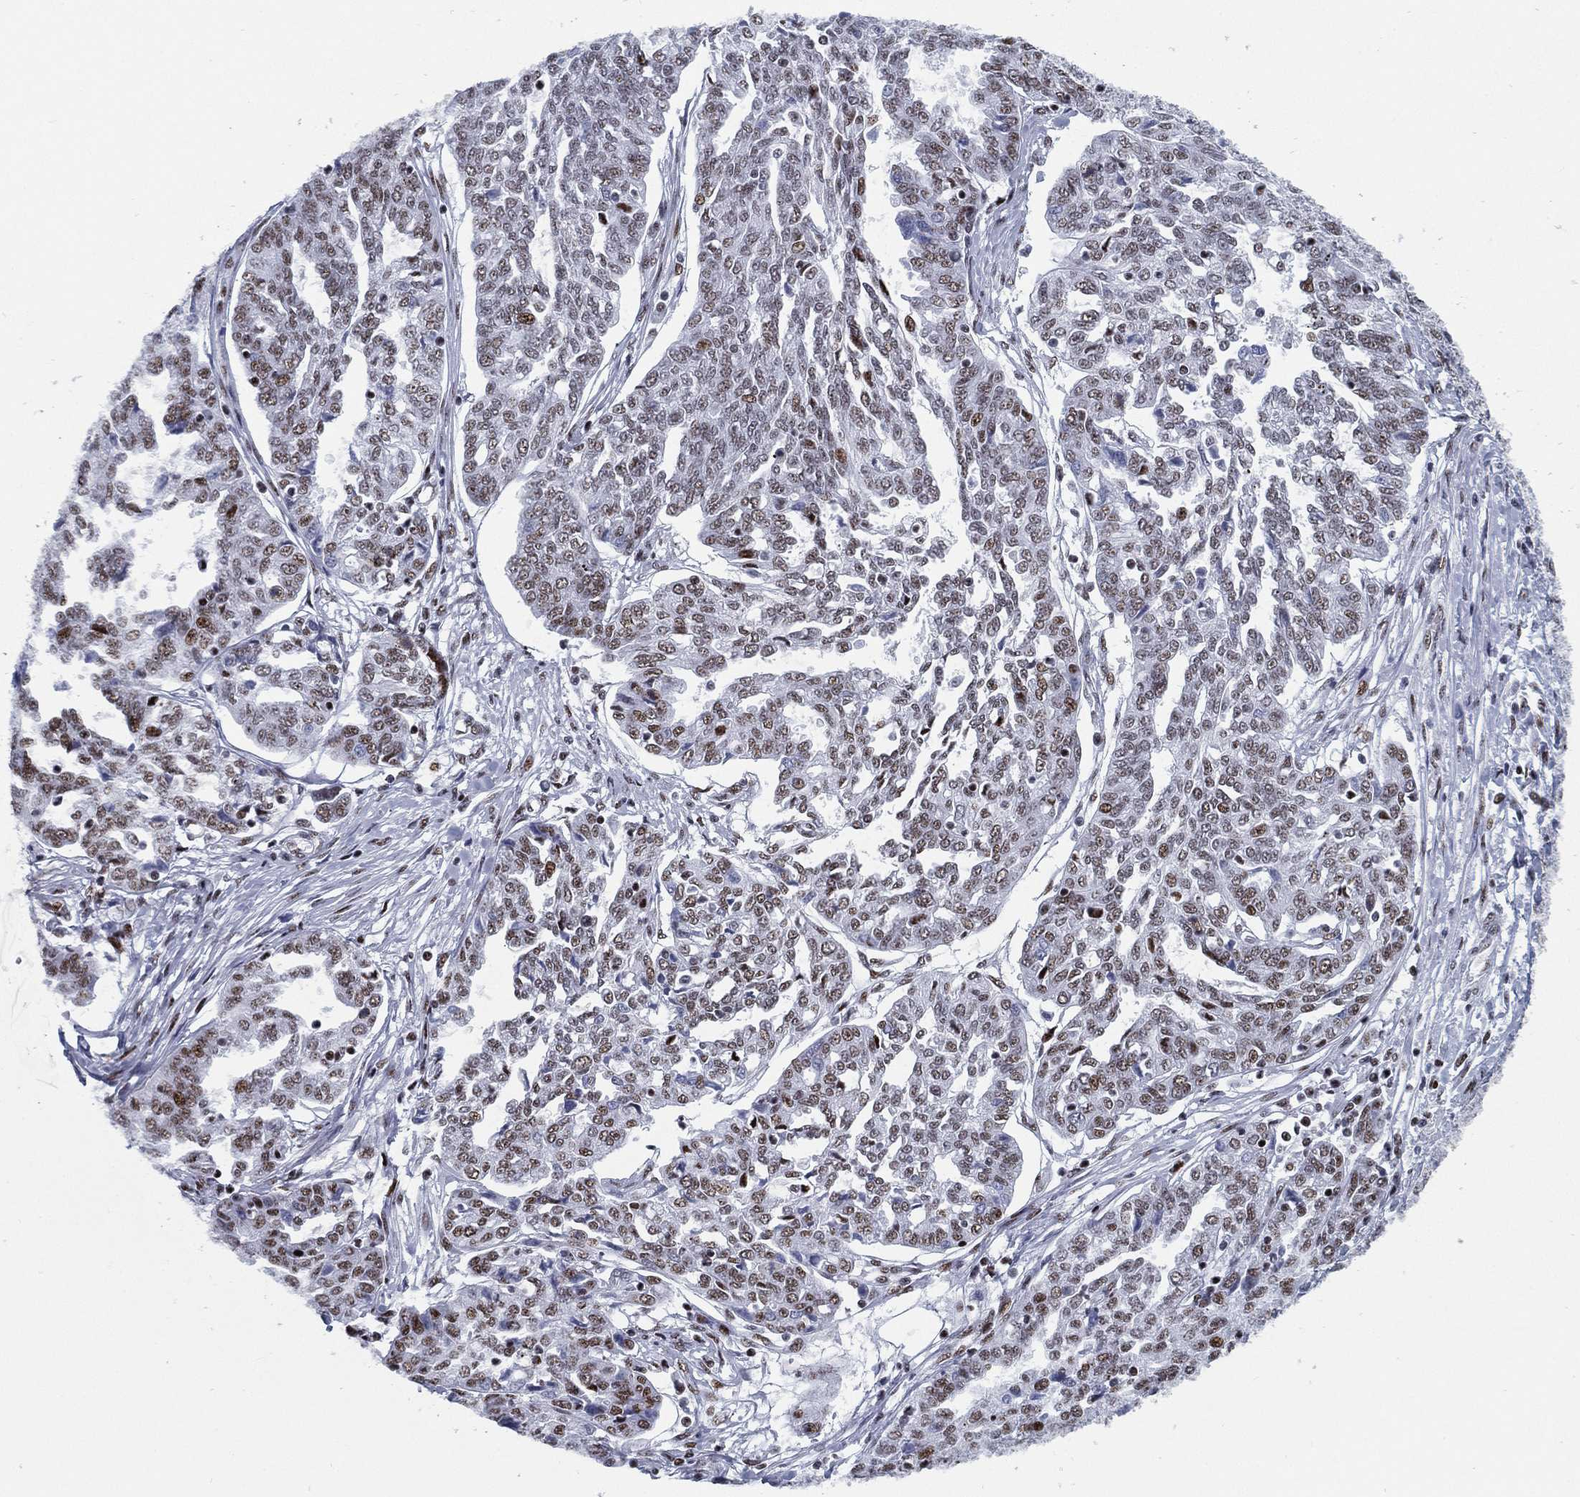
{"staining": {"intensity": "moderate", "quantity": "25%-75%", "location": "nuclear"}, "tissue": "ovarian cancer", "cell_type": "Tumor cells", "image_type": "cancer", "snomed": [{"axis": "morphology", "description": "Cystadenocarcinoma, serous, NOS"}, {"axis": "topography", "description": "Ovary"}], "caption": "This image reveals immunohistochemistry staining of human ovarian cancer (serous cystadenocarcinoma), with medium moderate nuclear staining in approximately 25%-75% of tumor cells.", "gene": "CYB561D2", "patient": {"sex": "female", "age": 67}}